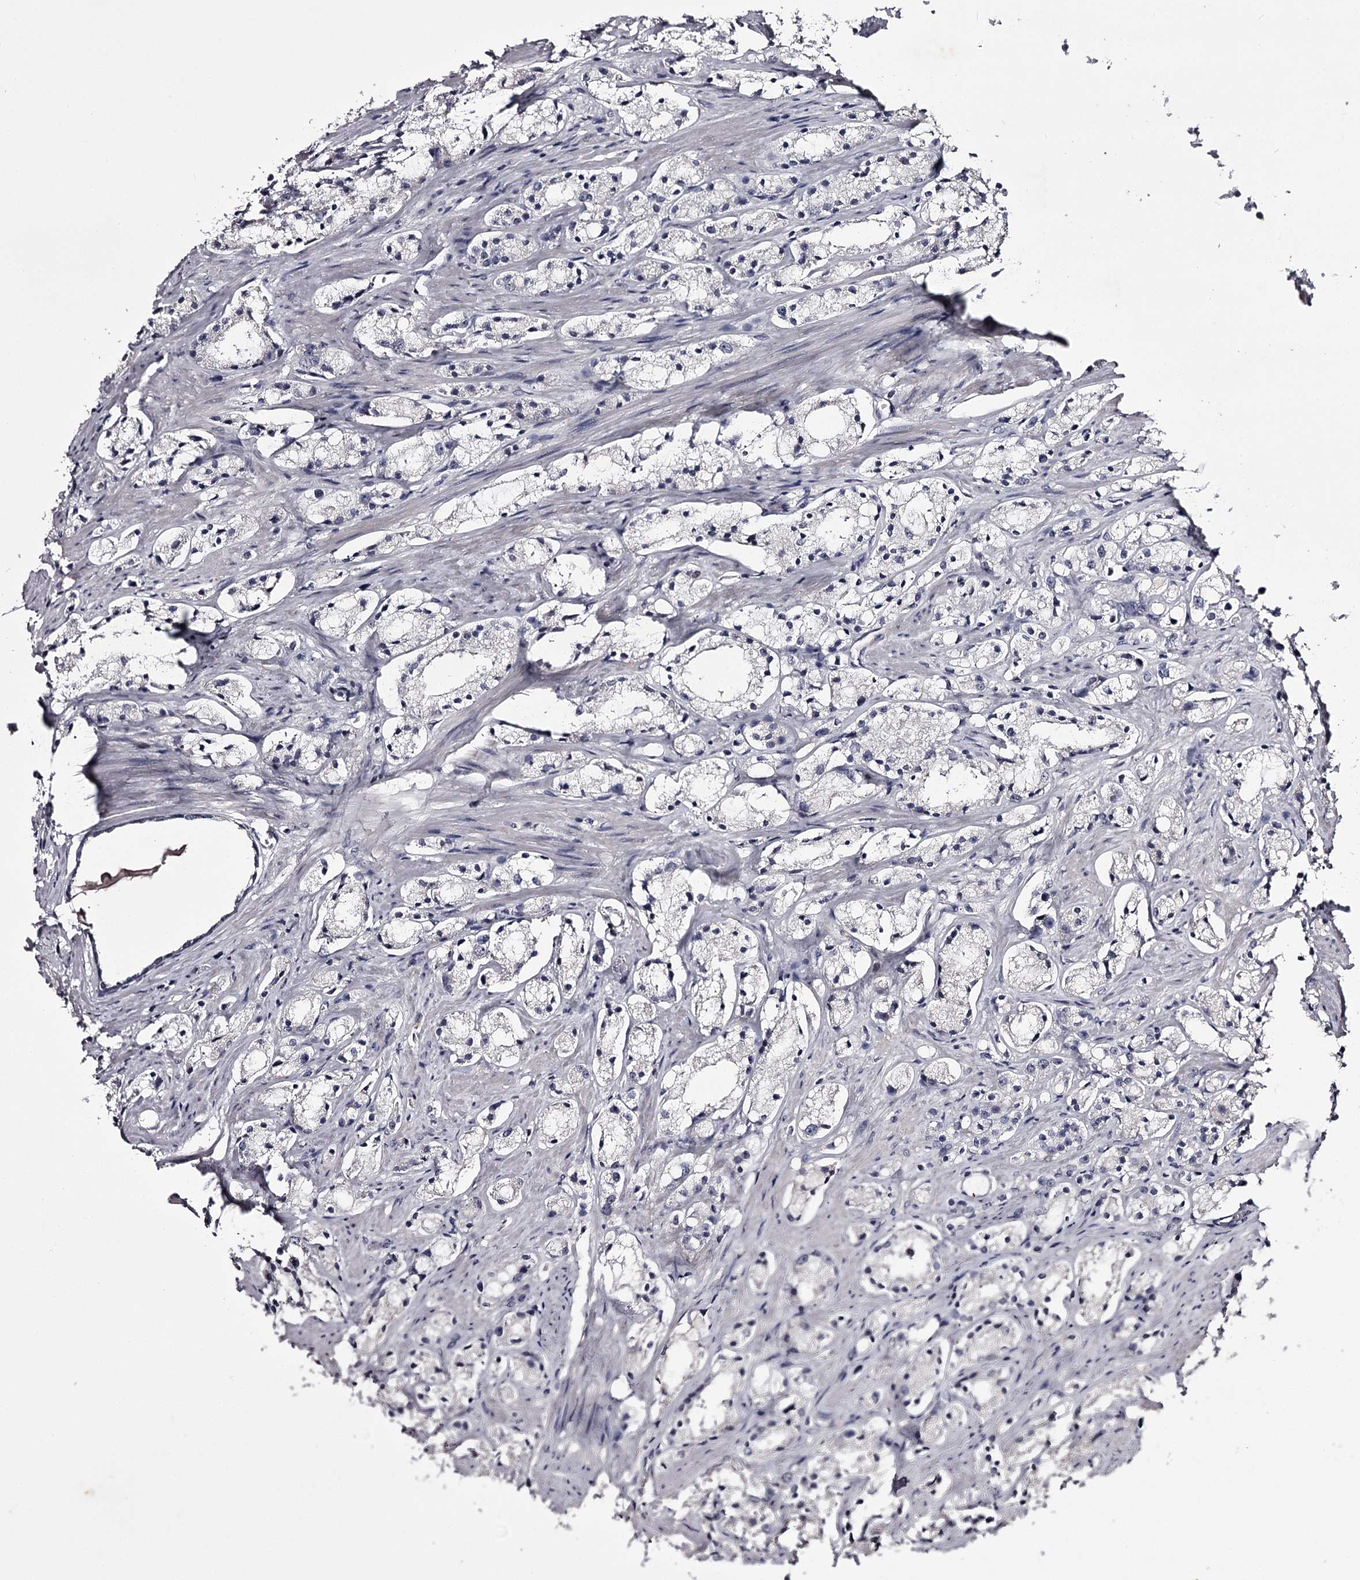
{"staining": {"intensity": "negative", "quantity": "none", "location": "none"}, "tissue": "prostate cancer", "cell_type": "Tumor cells", "image_type": "cancer", "snomed": [{"axis": "morphology", "description": "Adenocarcinoma, High grade"}, {"axis": "topography", "description": "Prostate"}], "caption": "The IHC photomicrograph has no significant positivity in tumor cells of adenocarcinoma (high-grade) (prostate) tissue.", "gene": "PRM2", "patient": {"sex": "male", "age": 66}}